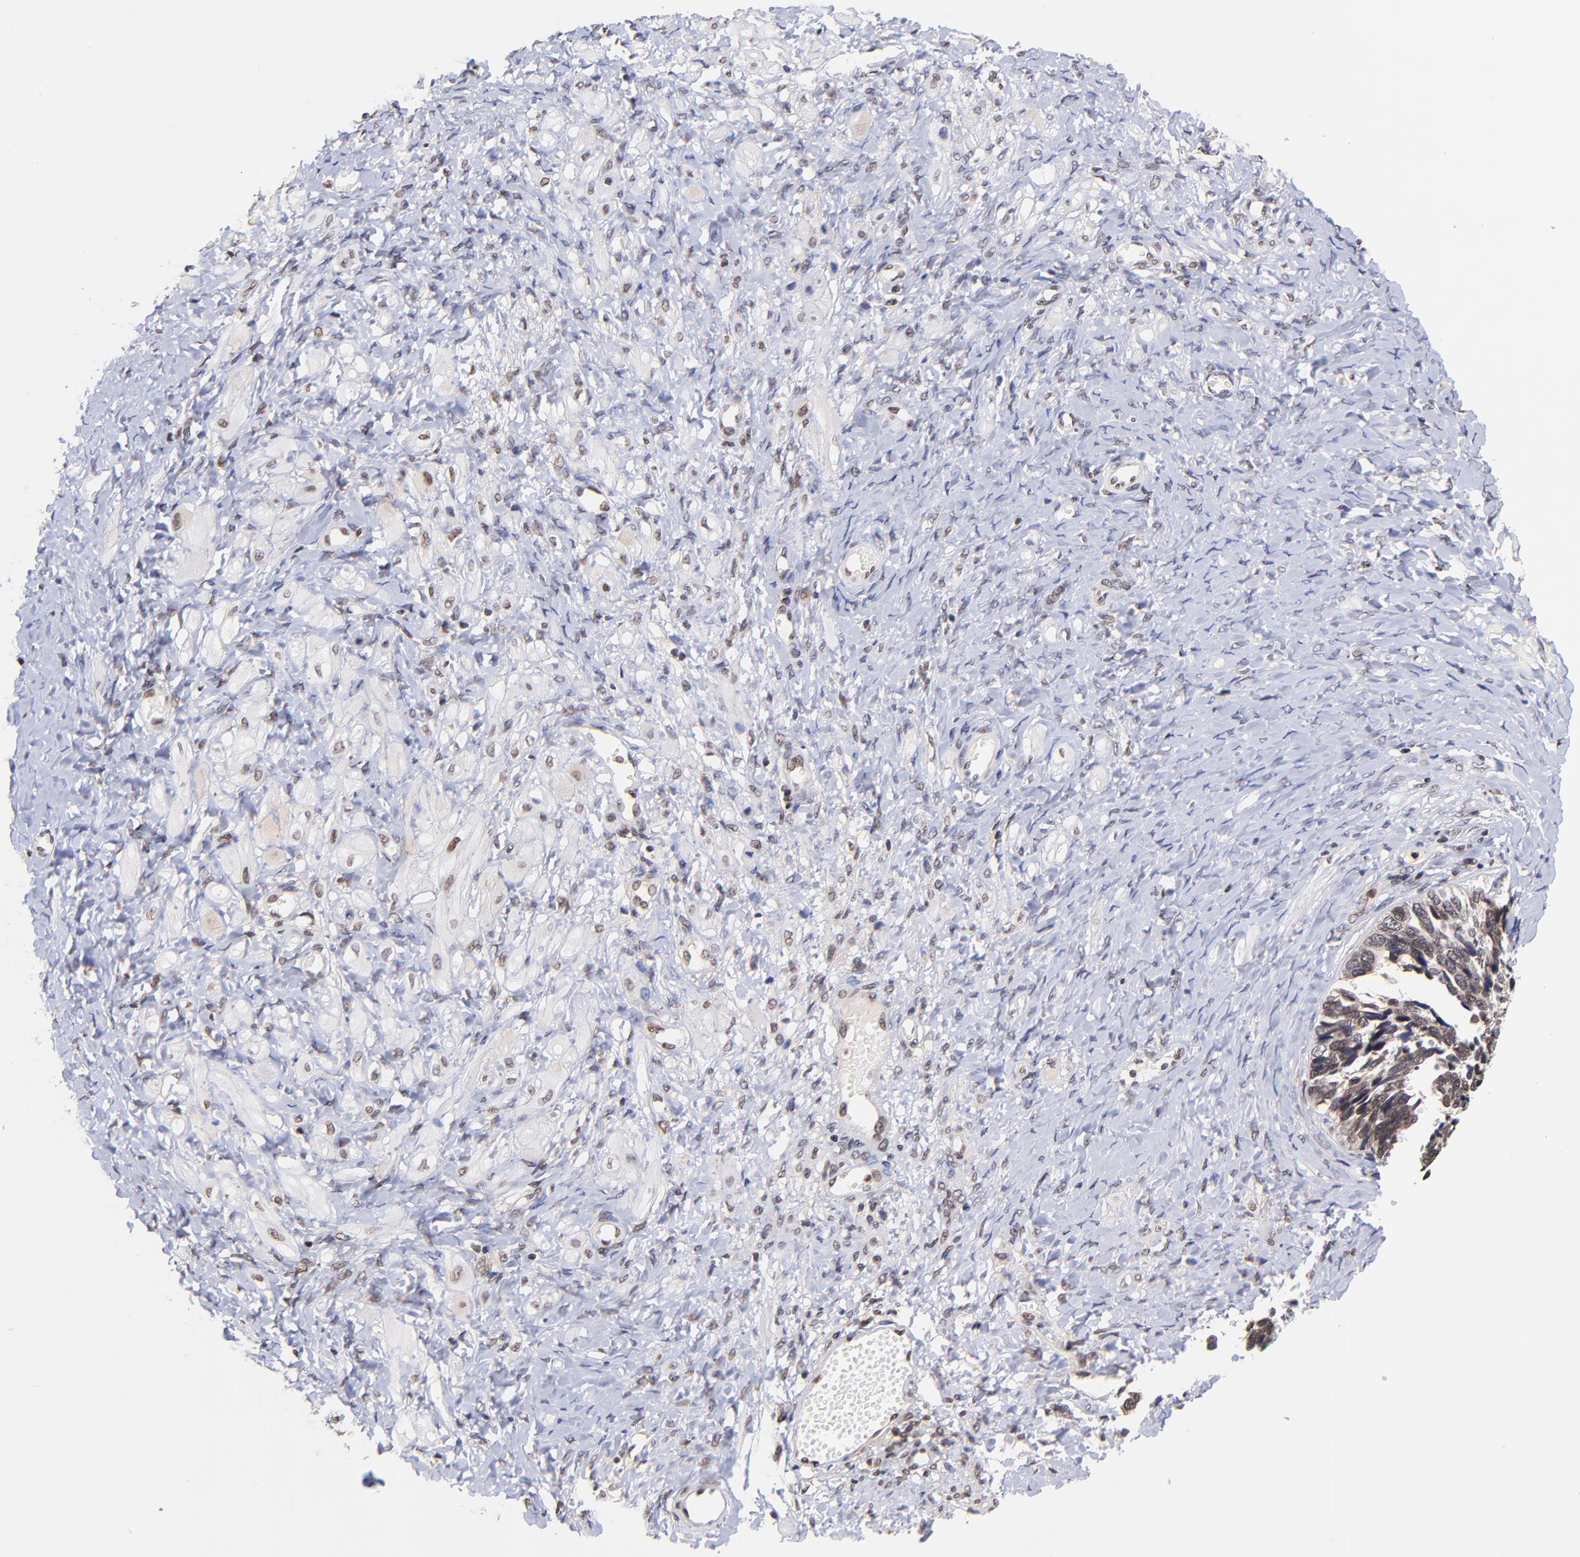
{"staining": {"intensity": "moderate", "quantity": ">75%", "location": "cytoplasmic/membranous,nuclear"}, "tissue": "ovarian cancer", "cell_type": "Tumor cells", "image_type": "cancer", "snomed": [{"axis": "morphology", "description": "Cystadenocarcinoma, serous, NOS"}, {"axis": "topography", "description": "Ovary"}], "caption": "High-magnification brightfield microscopy of ovarian cancer (serous cystadenocarcinoma) stained with DAB (brown) and counterstained with hematoxylin (blue). tumor cells exhibit moderate cytoplasmic/membranous and nuclear positivity is appreciated in about>75% of cells.", "gene": "WDR25", "patient": {"sex": "female", "age": 77}}